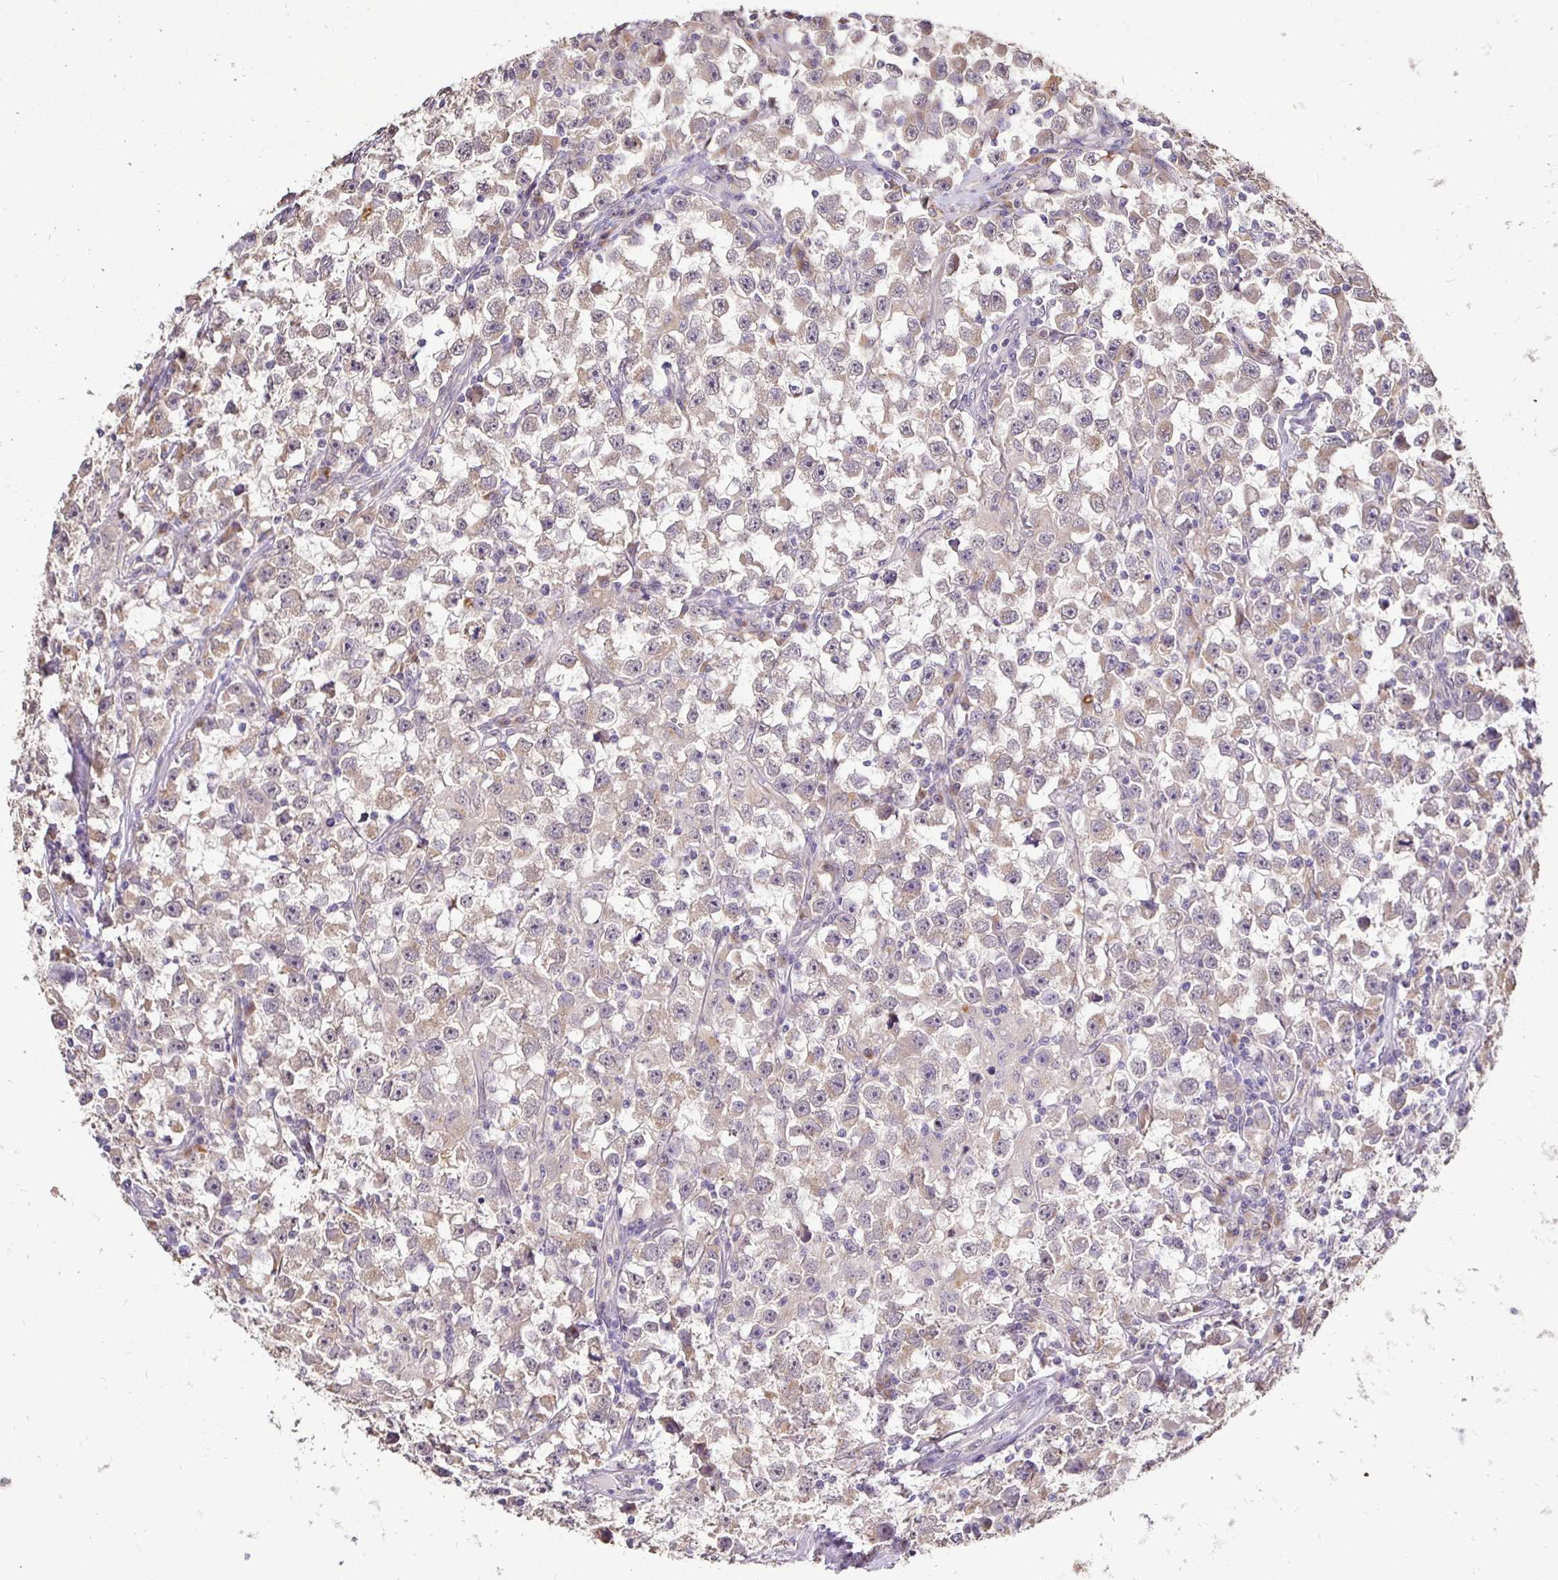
{"staining": {"intensity": "weak", "quantity": ">75%", "location": "cytoplasmic/membranous"}, "tissue": "testis cancer", "cell_type": "Tumor cells", "image_type": "cancer", "snomed": [{"axis": "morphology", "description": "Seminoma, NOS"}, {"axis": "topography", "description": "Testis"}], "caption": "Immunohistochemical staining of testis seminoma displays low levels of weak cytoplasmic/membranous staining in about >75% of tumor cells.", "gene": "RHEBL1", "patient": {"sex": "male", "age": 33}}